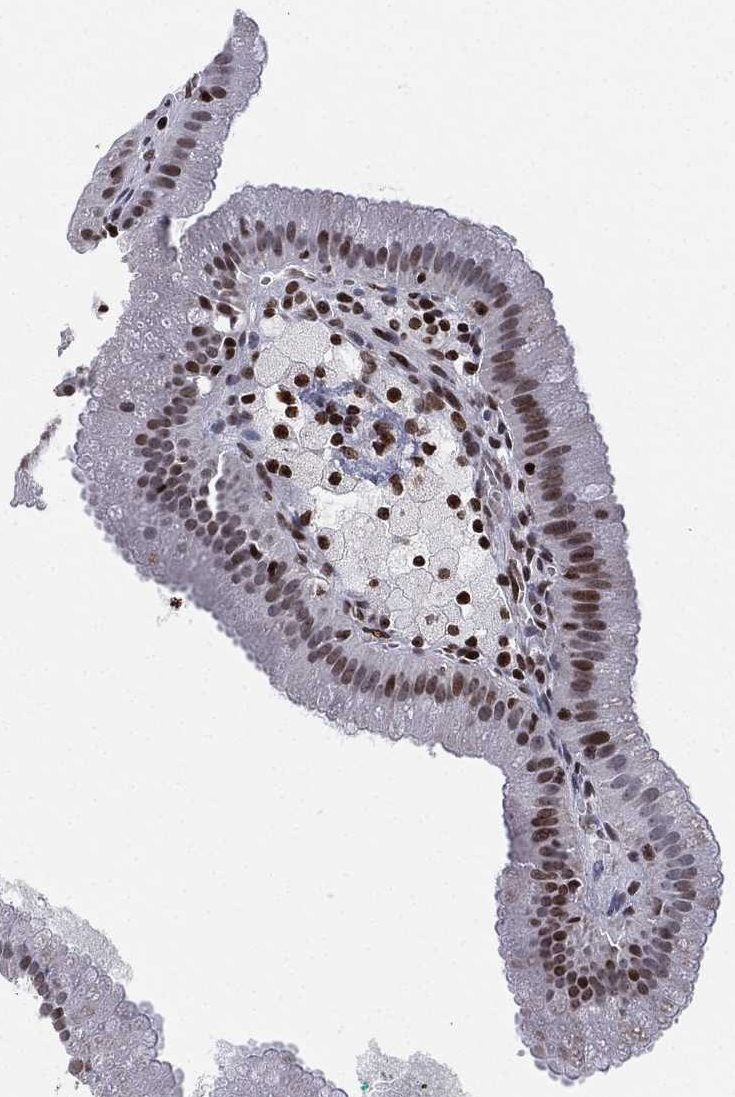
{"staining": {"intensity": "moderate", "quantity": "<25%", "location": "nuclear"}, "tissue": "gallbladder", "cell_type": "Glandular cells", "image_type": "normal", "snomed": [{"axis": "morphology", "description": "Normal tissue, NOS"}, {"axis": "topography", "description": "Gallbladder"}], "caption": "Brown immunohistochemical staining in normal gallbladder displays moderate nuclear positivity in approximately <25% of glandular cells. The staining was performed using DAB to visualize the protein expression in brown, while the nuclei were stained in blue with hematoxylin (Magnification: 20x).", "gene": "MFSD14A", "patient": {"sex": "male", "age": 67}}